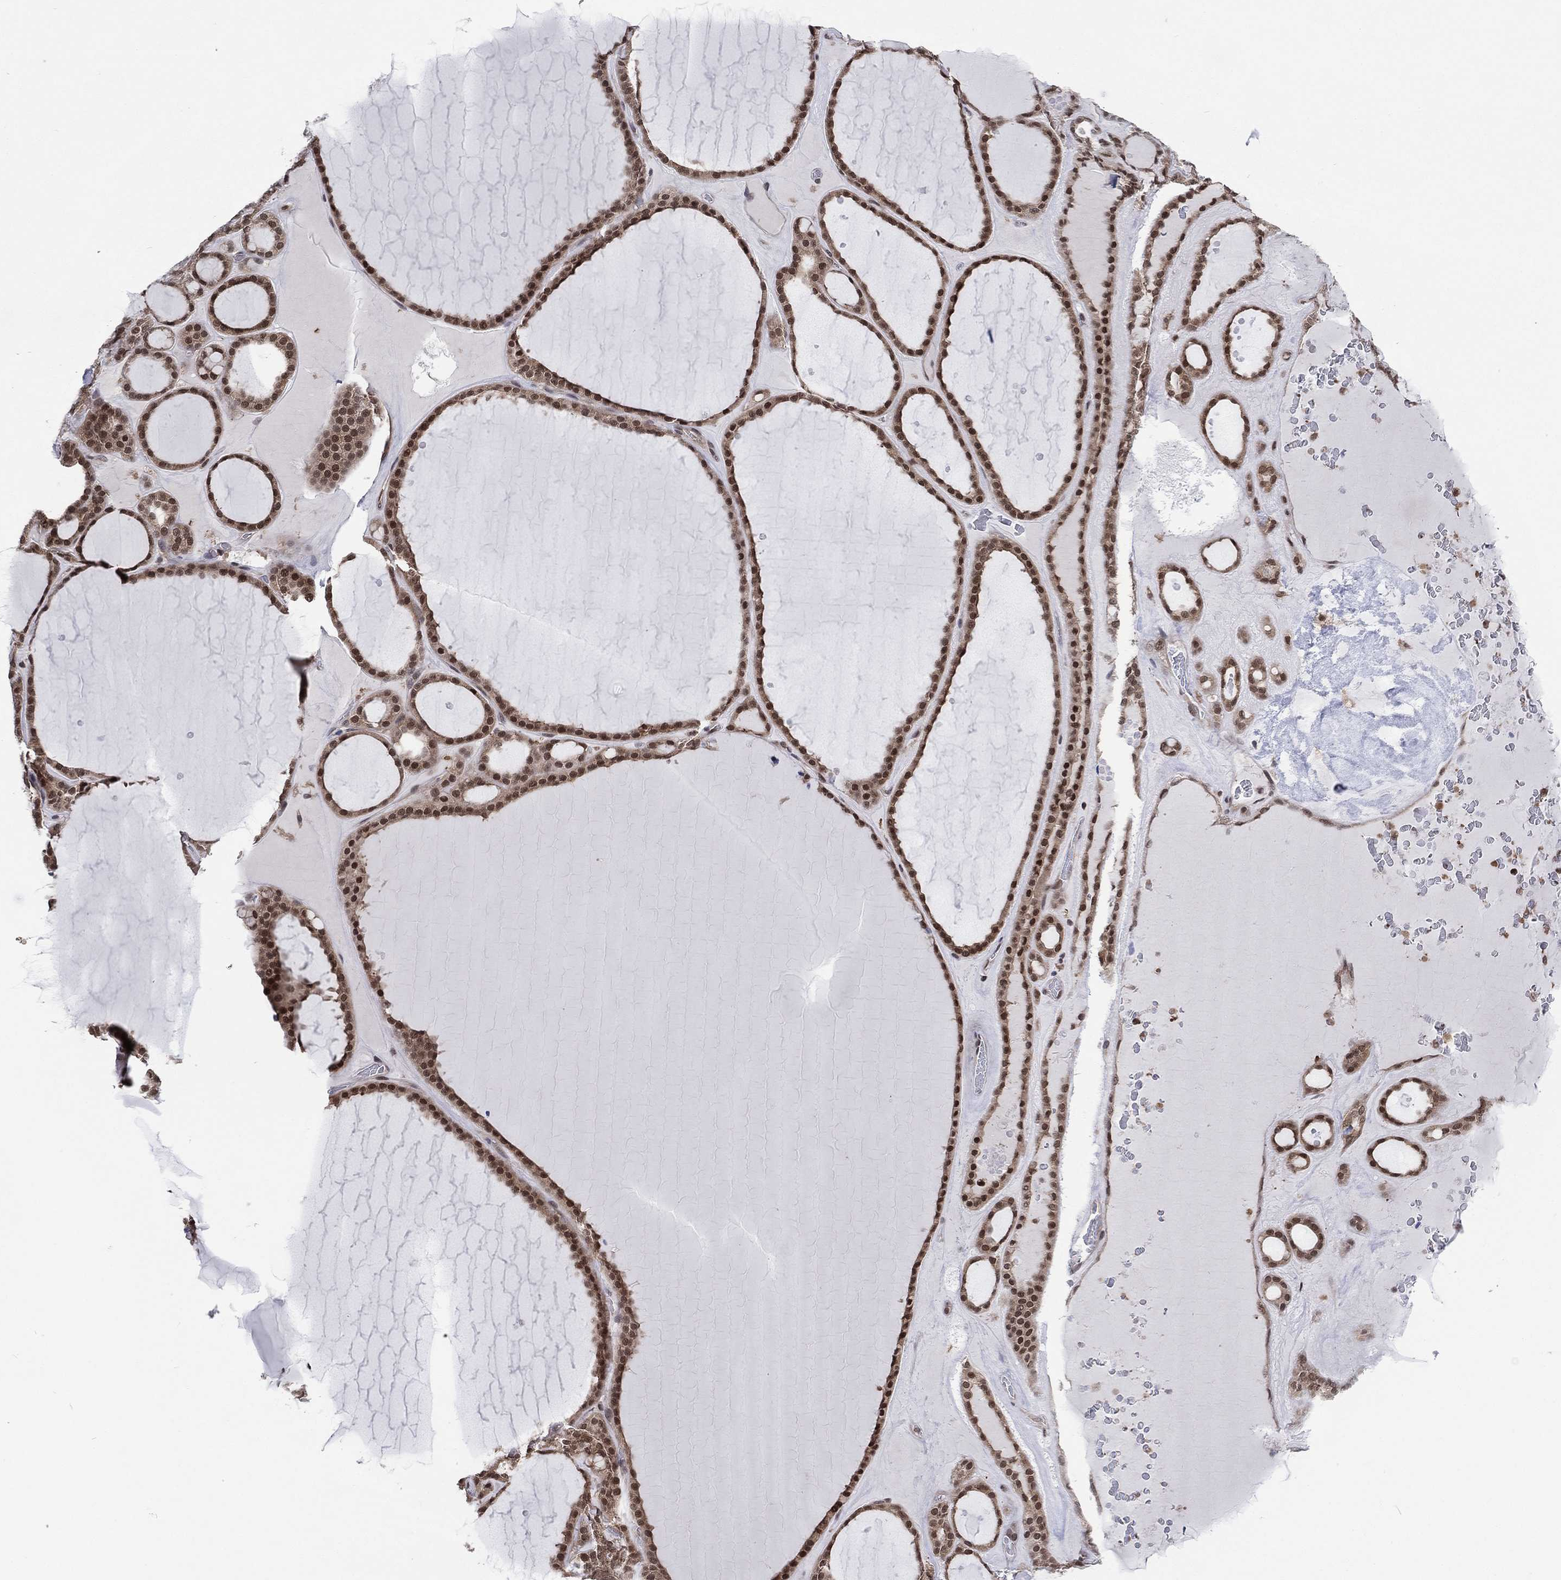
{"staining": {"intensity": "strong", "quantity": ">75%", "location": "nuclear"}, "tissue": "thyroid gland", "cell_type": "Glandular cells", "image_type": "normal", "snomed": [{"axis": "morphology", "description": "Normal tissue, NOS"}, {"axis": "topography", "description": "Thyroid gland"}], "caption": "Thyroid gland stained with a brown dye shows strong nuclear positive positivity in about >75% of glandular cells.", "gene": "MTAP", "patient": {"sex": "male", "age": 63}}